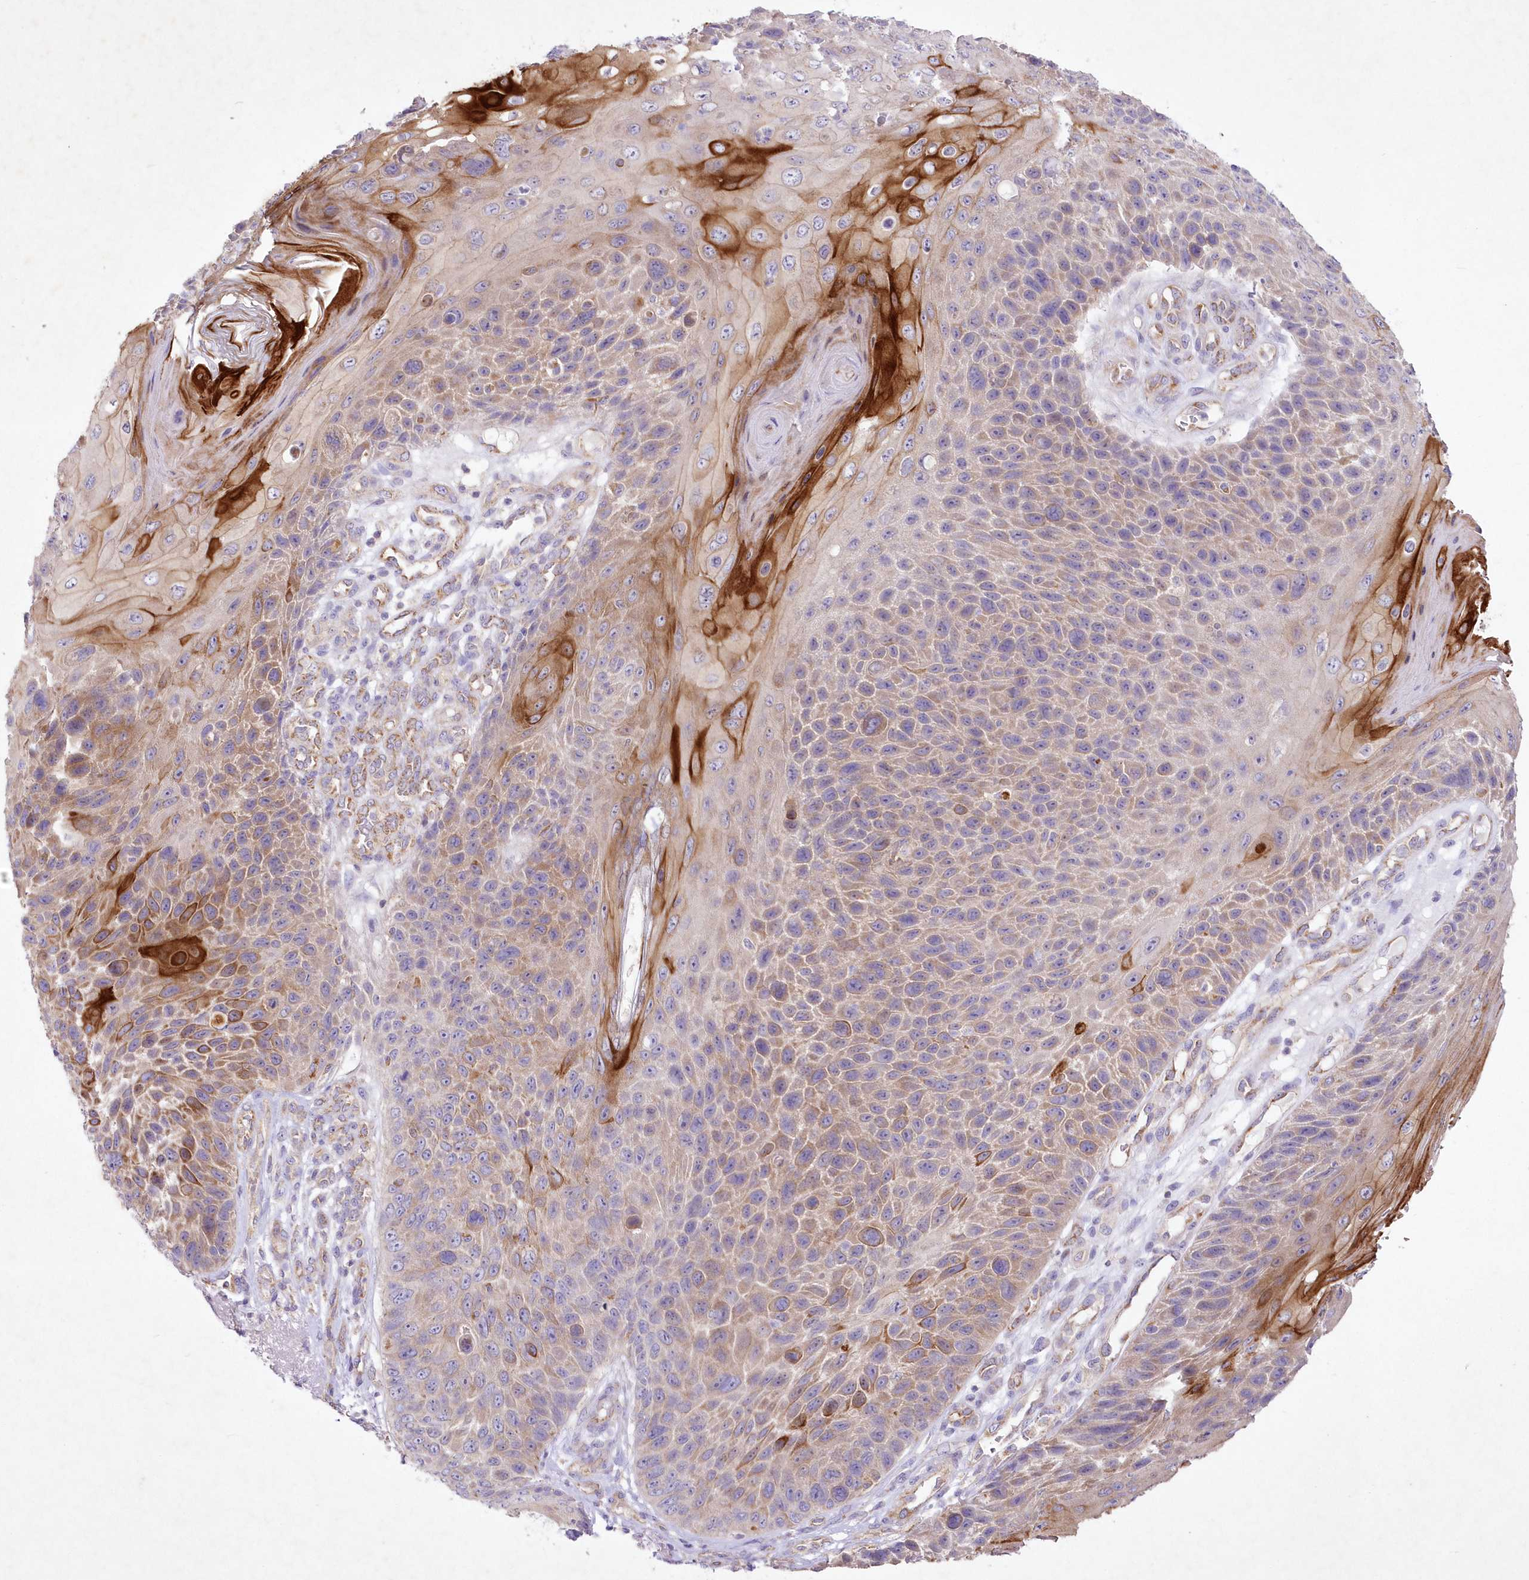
{"staining": {"intensity": "moderate", "quantity": "25%-75%", "location": "cytoplasmic/membranous"}, "tissue": "skin cancer", "cell_type": "Tumor cells", "image_type": "cancer", "snomed": [{"axis": "morphology", "description": "Squamous cell carcinoma, NOS"}, {"axis": "topography", "description": "Skin"}], "caption": "This micrograph displays skin cancer (squamous cell carcinoma) stained with immunohistochemistry to label a protein in brown. The cytoplasmic/membranous of tumor cells show moderate positivity for the protein. Nuclei are counter-stained blue.", "gene": "ITSN2", "patient": {"sex": "female", "age": 88}}